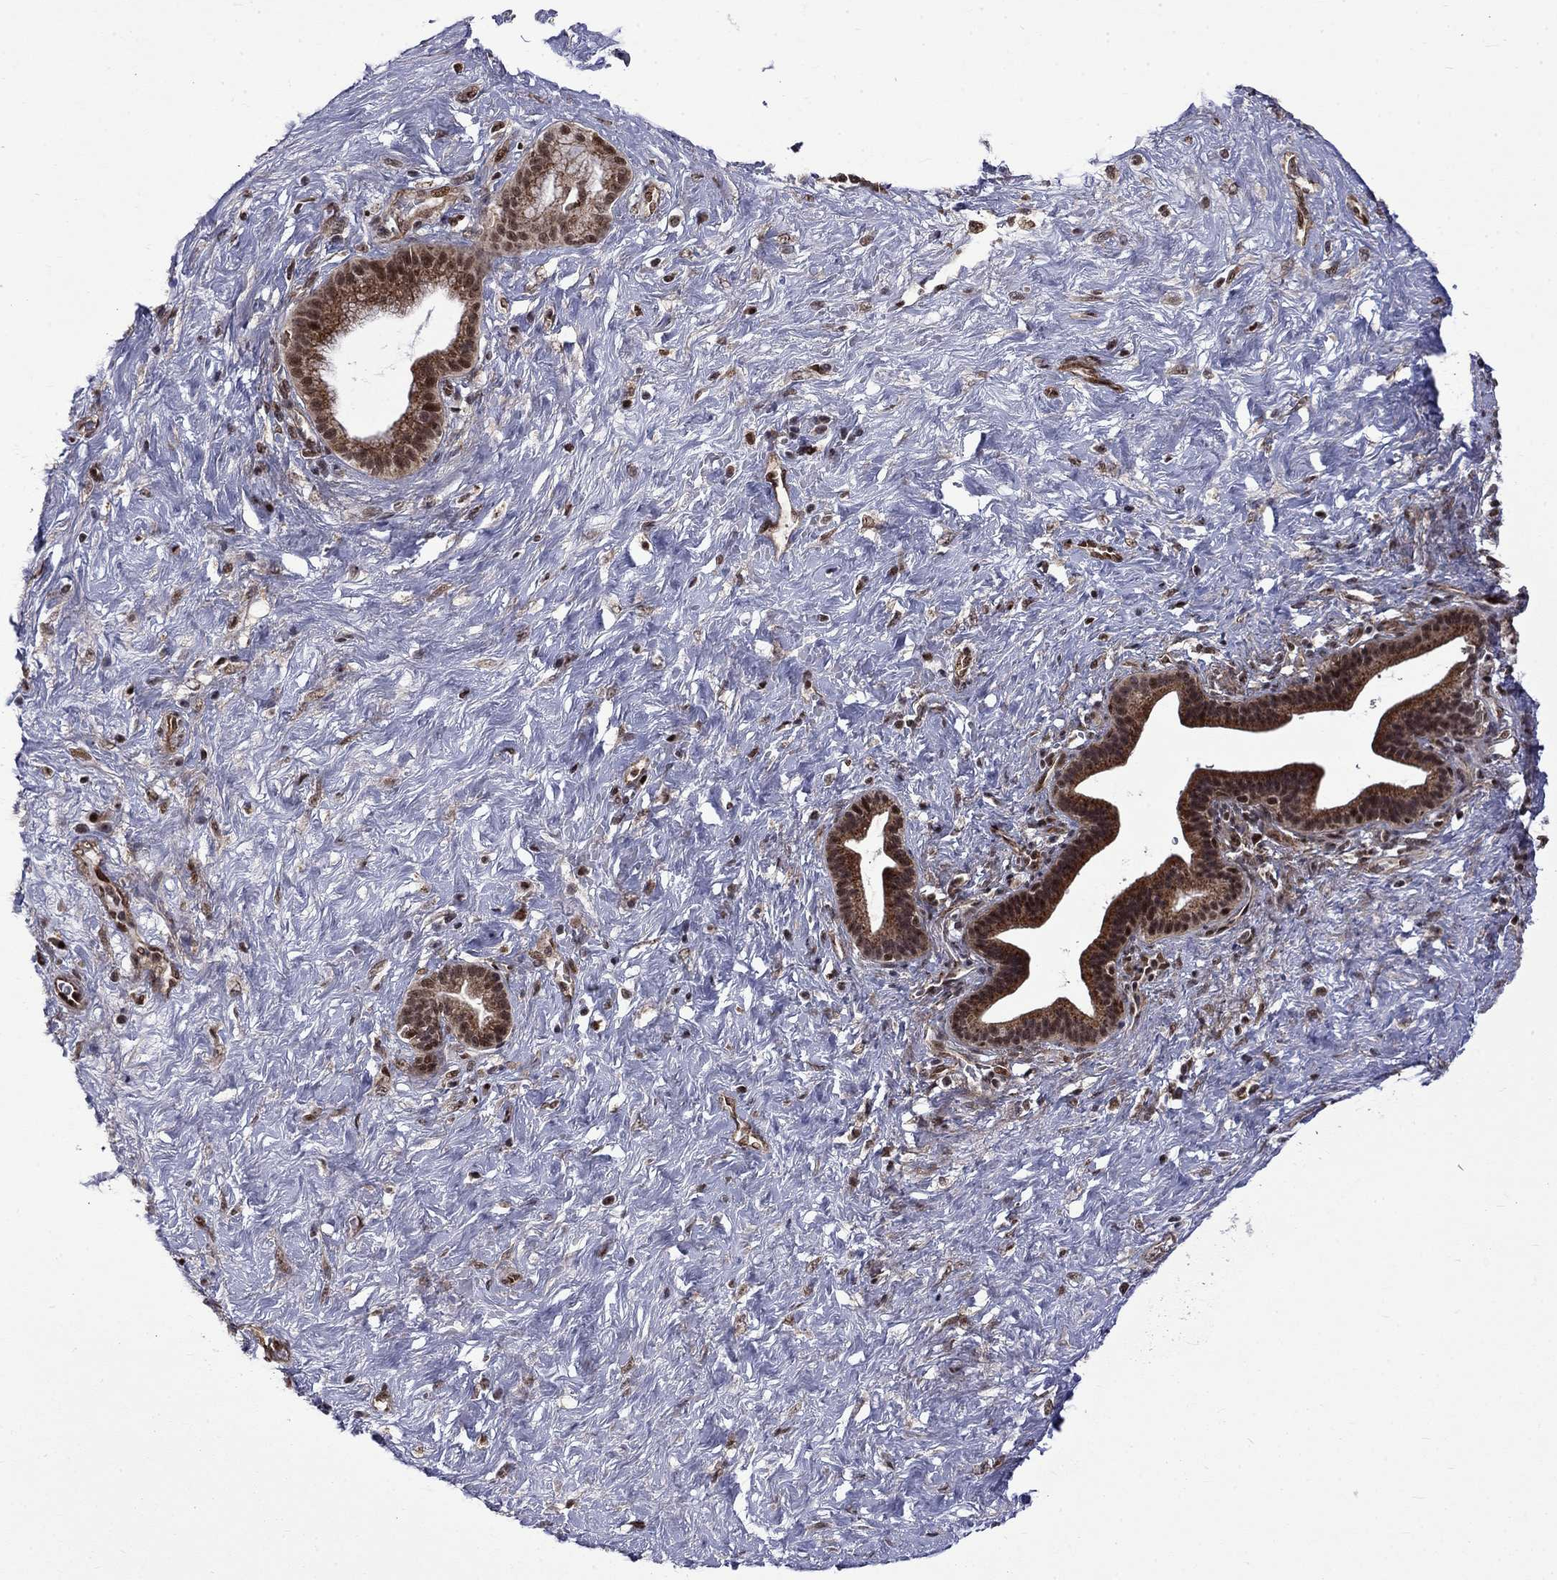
{"staining": {"intensity": "strong", "quantity": ">75%", "location": "cytoplasmic/membranous,nuclear"}, "tissue": "pancreatic cancer", "cell_type": "Tumor cells", "image_type": "cancer", "snomed": [{"axis": "morphology", "description": "Adenocarcinoma, NOS"}, {"axis": "topography", "description": "Pancreas"}], "caption": "This micrograph demonstrates pancreatic cancer stained with IHC to label a protein in brown. The cytoplasmic/membranous and nuclear of tumor cells show strong positivity for the protein. Nuclei are counter-stained blue.", "gene": "KPNA3", "patient": {"sex": "male", "age": 44}}